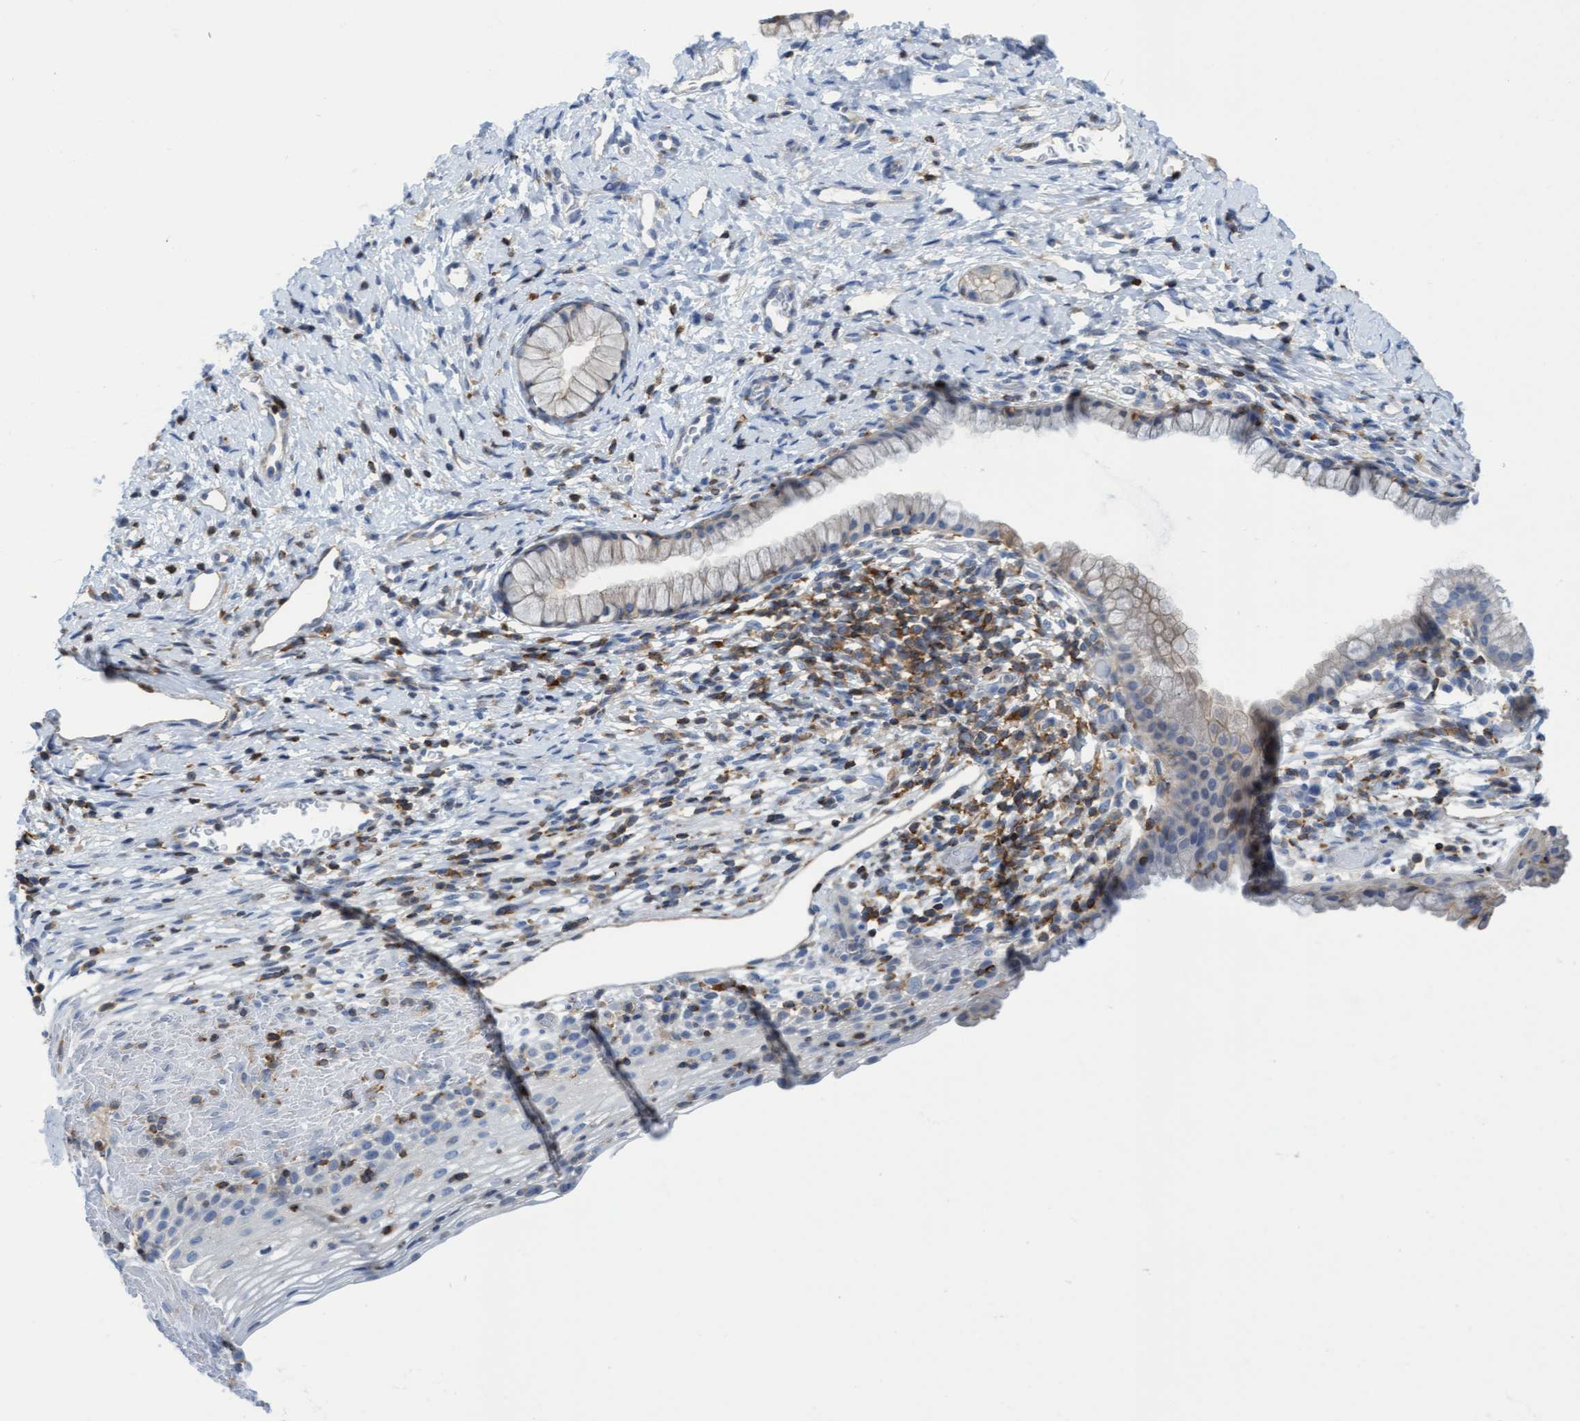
{"staining": {"intensity": "weak", "quantity": "<25%", "location": "cytoplasmic/membranous"}, "tissue": "cervix", "cell_type": "Glandular cells", "image_type": "normal", "snomed": [{"axis": "morphology", "description": "Normal tissue, NOS"}, {"axis": "topography", "description": "Cervix"}], "caption": "Immunohistochemistry (IHC) image of normal cervix: cervix stained with DAB demonstrates no significant protein staining in glandular cells.", "gene": "FNBP1", "patient": {"sex": "female", "age": 72}}